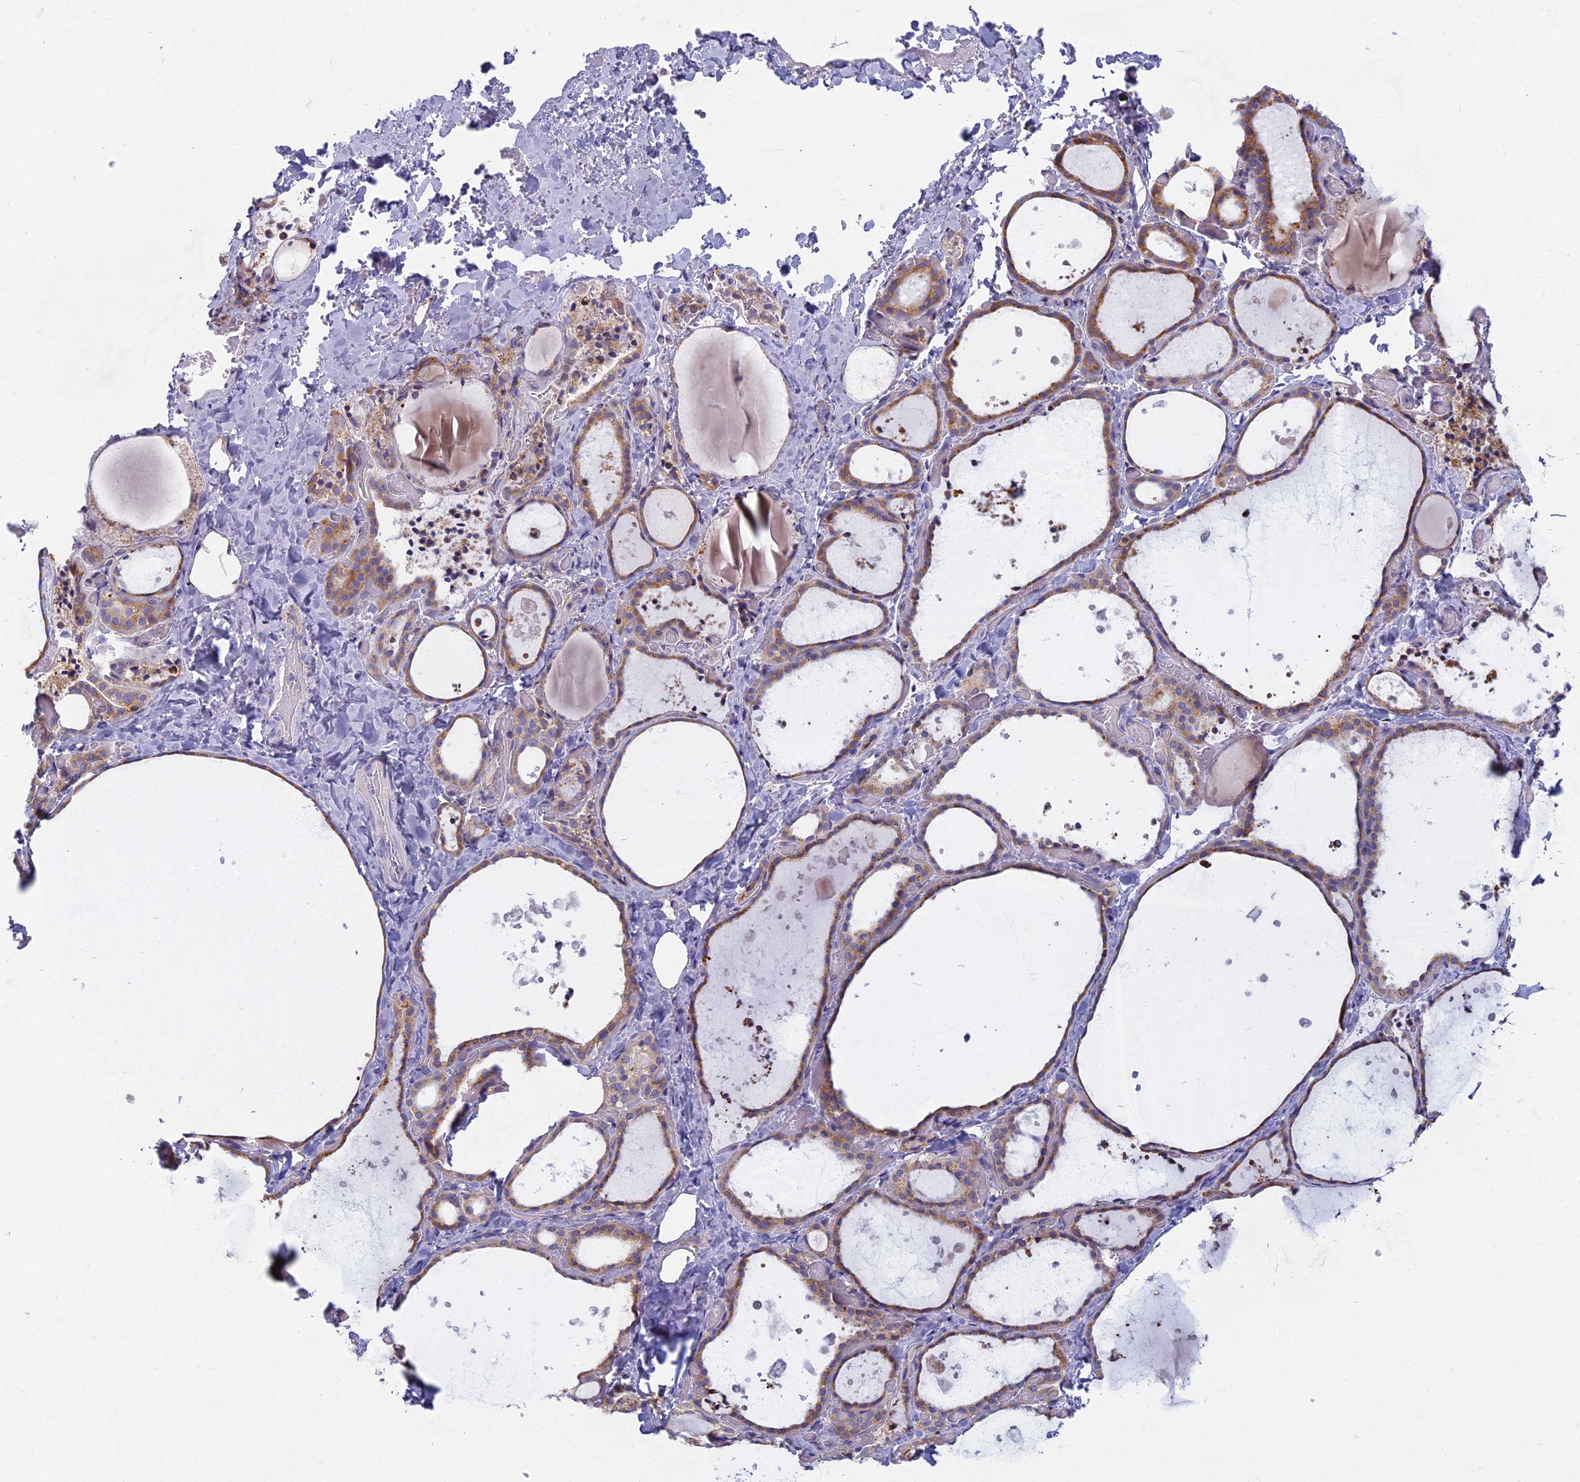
{"staining": {"intensity": "moderate", "quantity": ">75%", "location": "cytoplasmic/membranous"}, "tissue": "thyroid gland", "cell_type": "Glandular cells", "image_type": "normal", "snomed": [{"axis": "morphology", "description": "Normal tissue, NOS"}, {"axis": "topography", "description": "Thyroid gland"}], "caption": "Brown immunohistochemical staining in benign thyroid gland reveals moderate cytoplasmic/membranous positivity in about >75% of glandular cells.", "gene": "DDX51", "patient": {"sex": "female", "age": 44}}